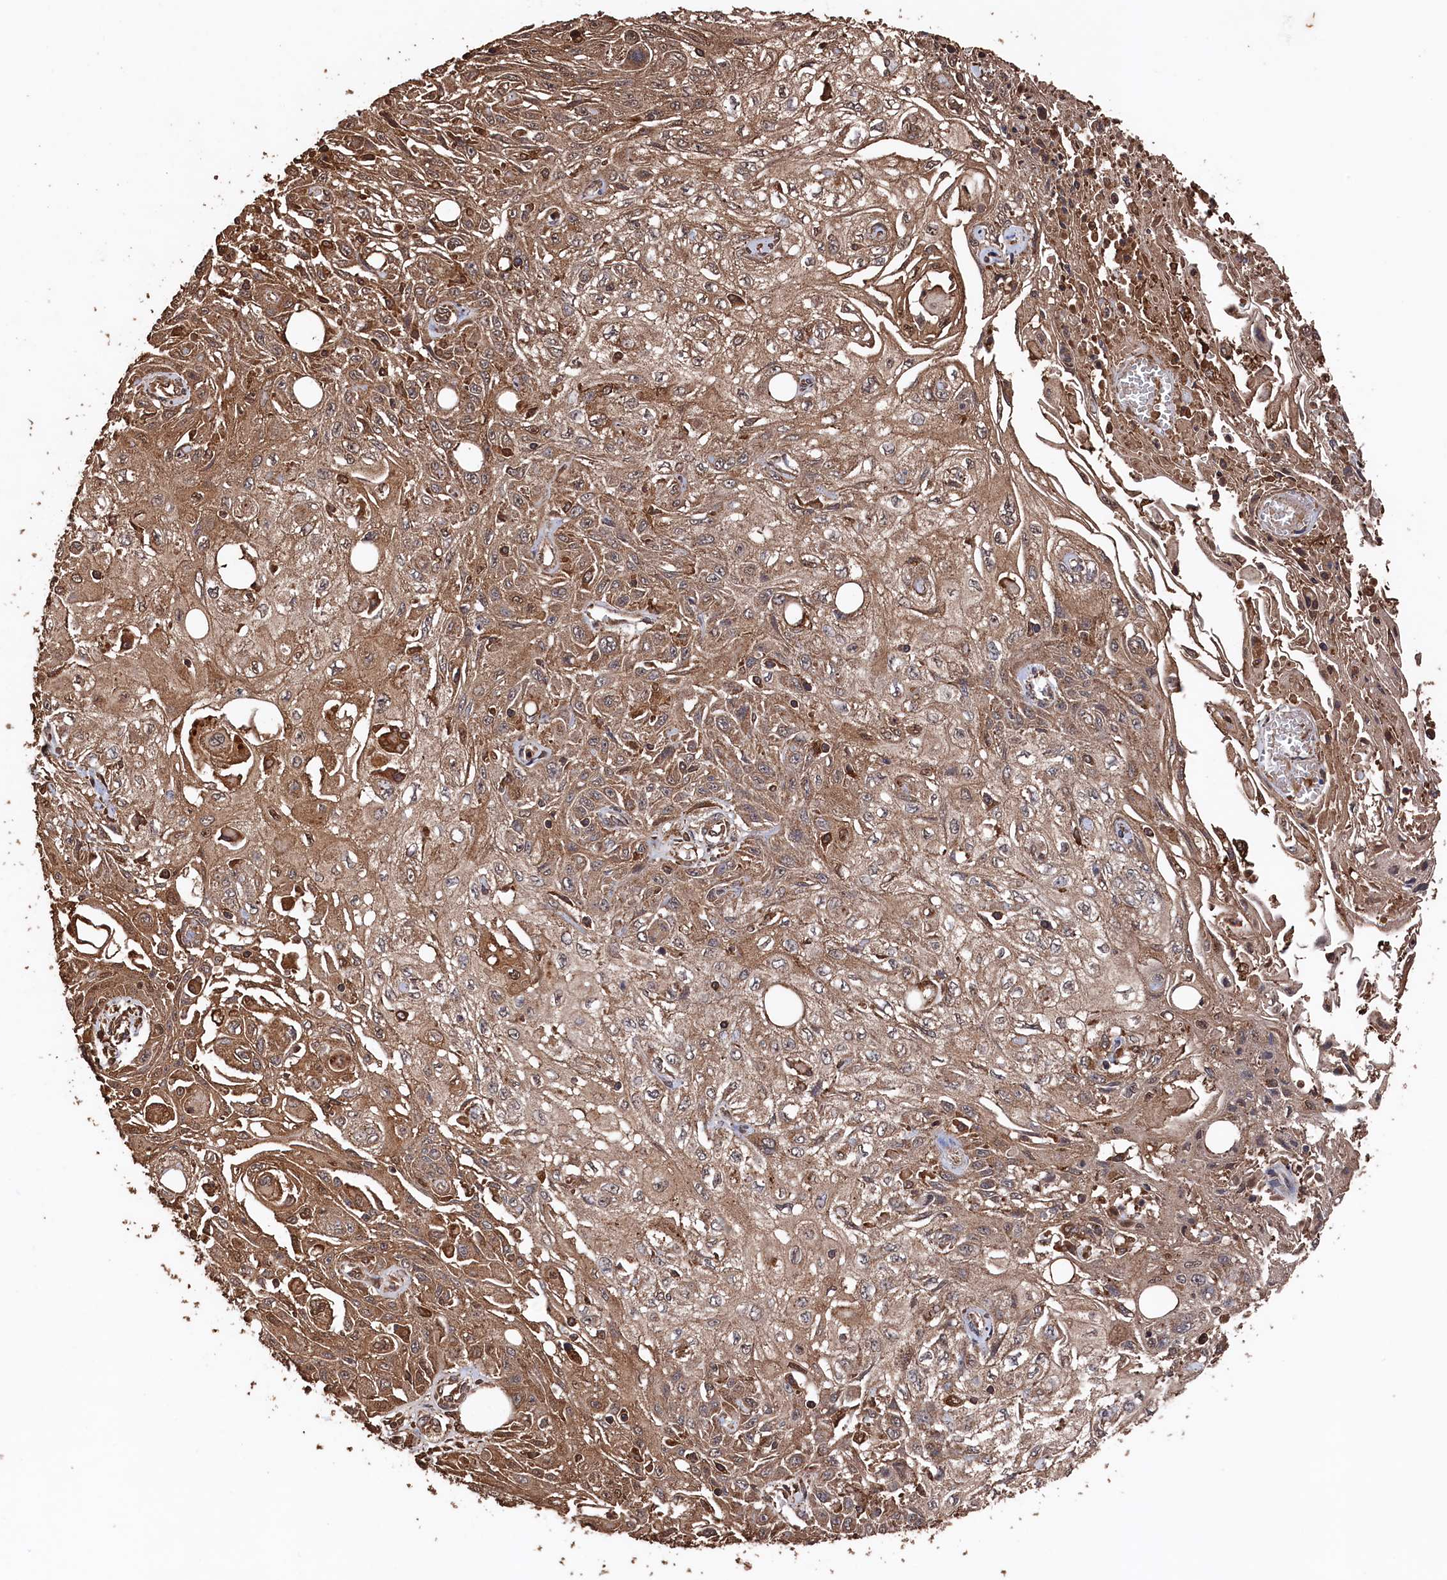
{"staining": {"intensity": "moderate", "quantity": ">75%", "location": "cytoplasmic/membranous"}, "tissue": "skin cancer", "cell_type": "Tumor cells", "image_type": "cancer", "snomed": [{"axis": "morphology", "description": "Squamous cell carcinoma, NOS"}, {"axis": "morphology", "description": "Squamous cell carcinoma, metastatic, NOS"}, {"axis": "topography", "description": "Skin"}, {"axis": "topography", "description": "Lymph node"}], "caption": "Skin cancer was stained to show a protein in brown. There is medium levels of moderate cytoplasmic/membranous expression in approximately >75% of tumor cells.", "gene": "SNX33", "patient": {"sex": "male", "age": 75}}